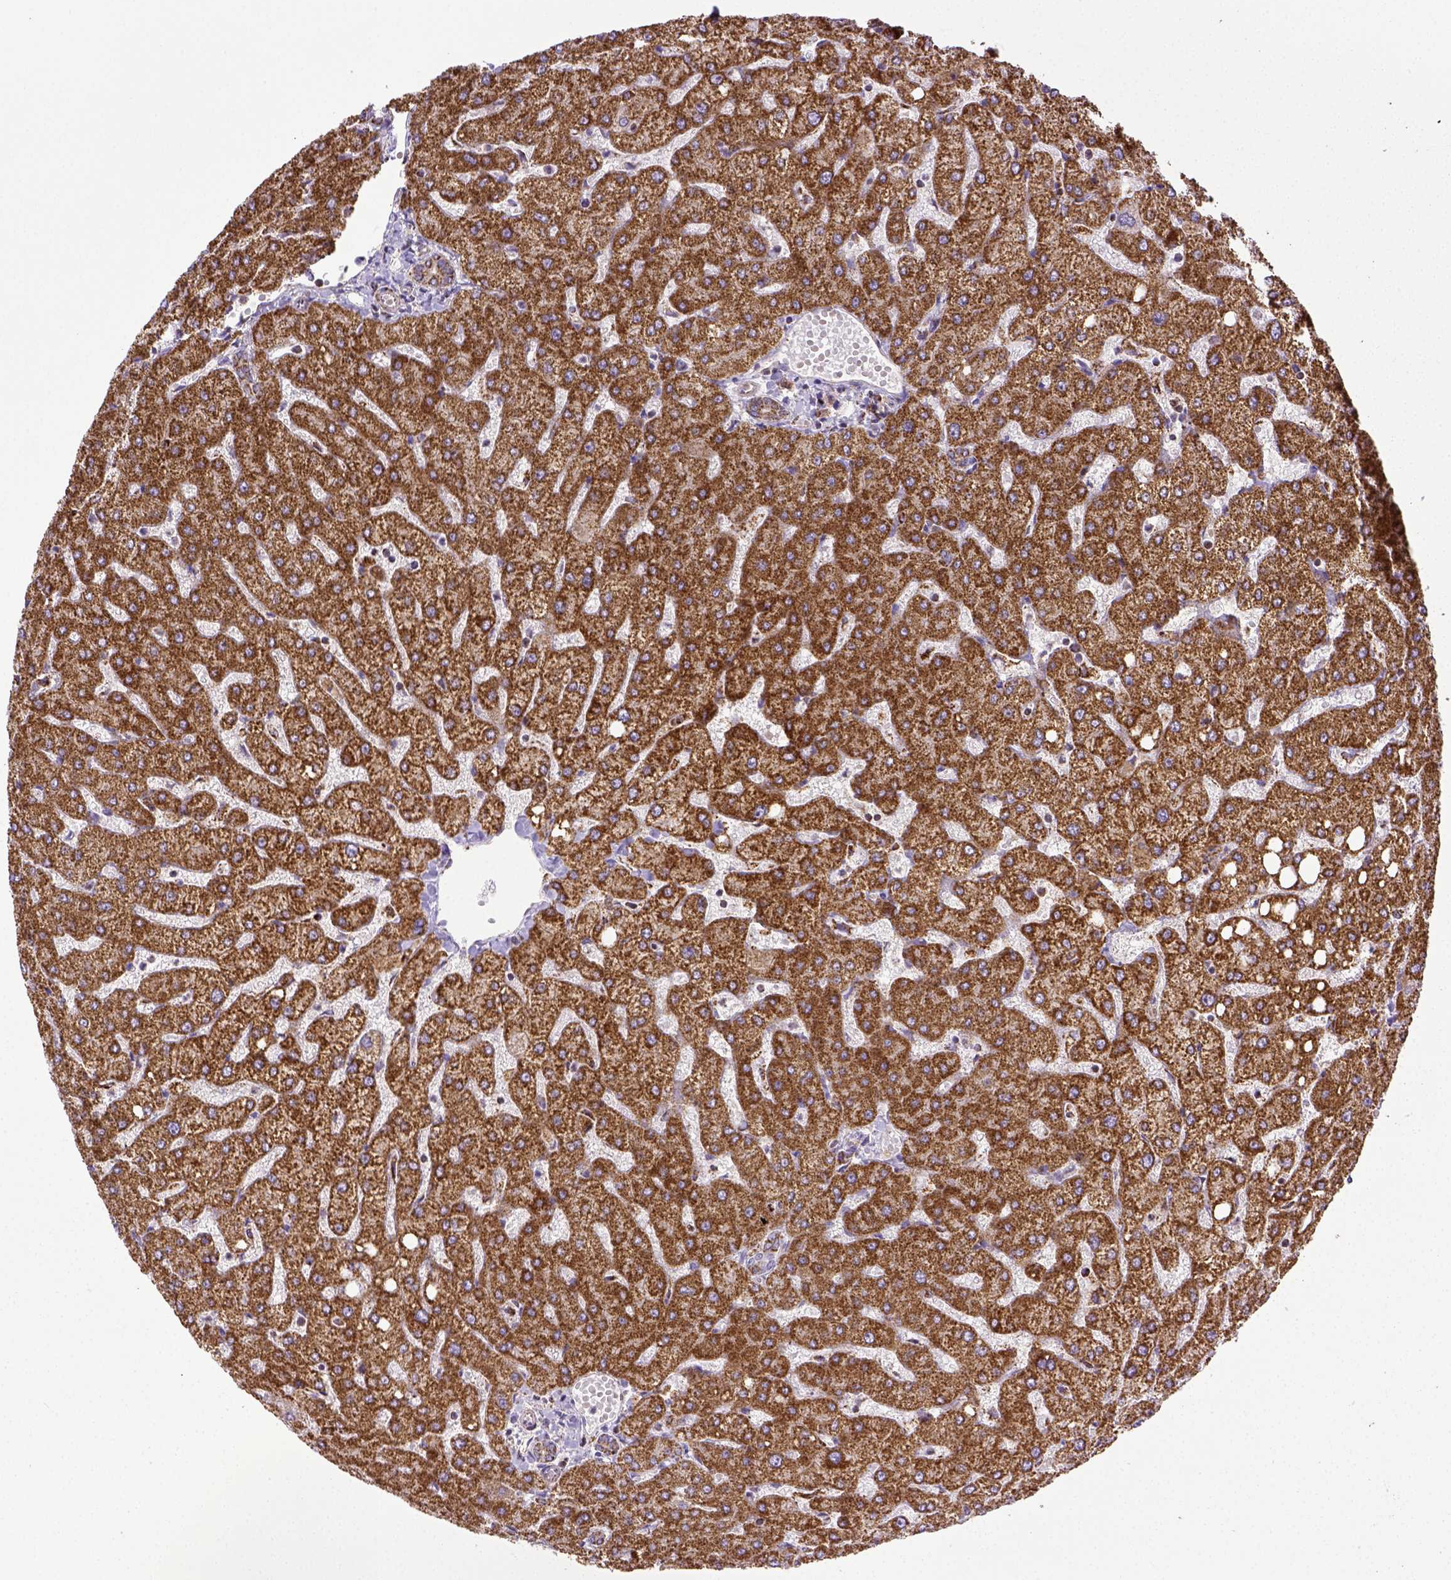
{"staining": {"intensity": "moderate", "quantity": ">75%", "location": "cytoplasmic/membranous"}, "tissue": "liver", "cell_type": "Cholangiocytes", "image_type": "normal", "snomed": [{"axis": "morphology", "description": "Normal tissue, NOS"}, {"axis": "topography", "description": "Liver"}], "caption": "The photomicrograph exhibits a brown stain indicating the presence of a protein in the cytoplasmic/membranous of cholangiocytes in liver. The staining was performed using DAB (3,3'-diaminobenzidine) to visualize the protein expression in brown, while the nuclei were stained in blue with hematoxylin (Magnification: 20x).", "gene": "MT", "patient": {"sex": "female", "age": 54}}